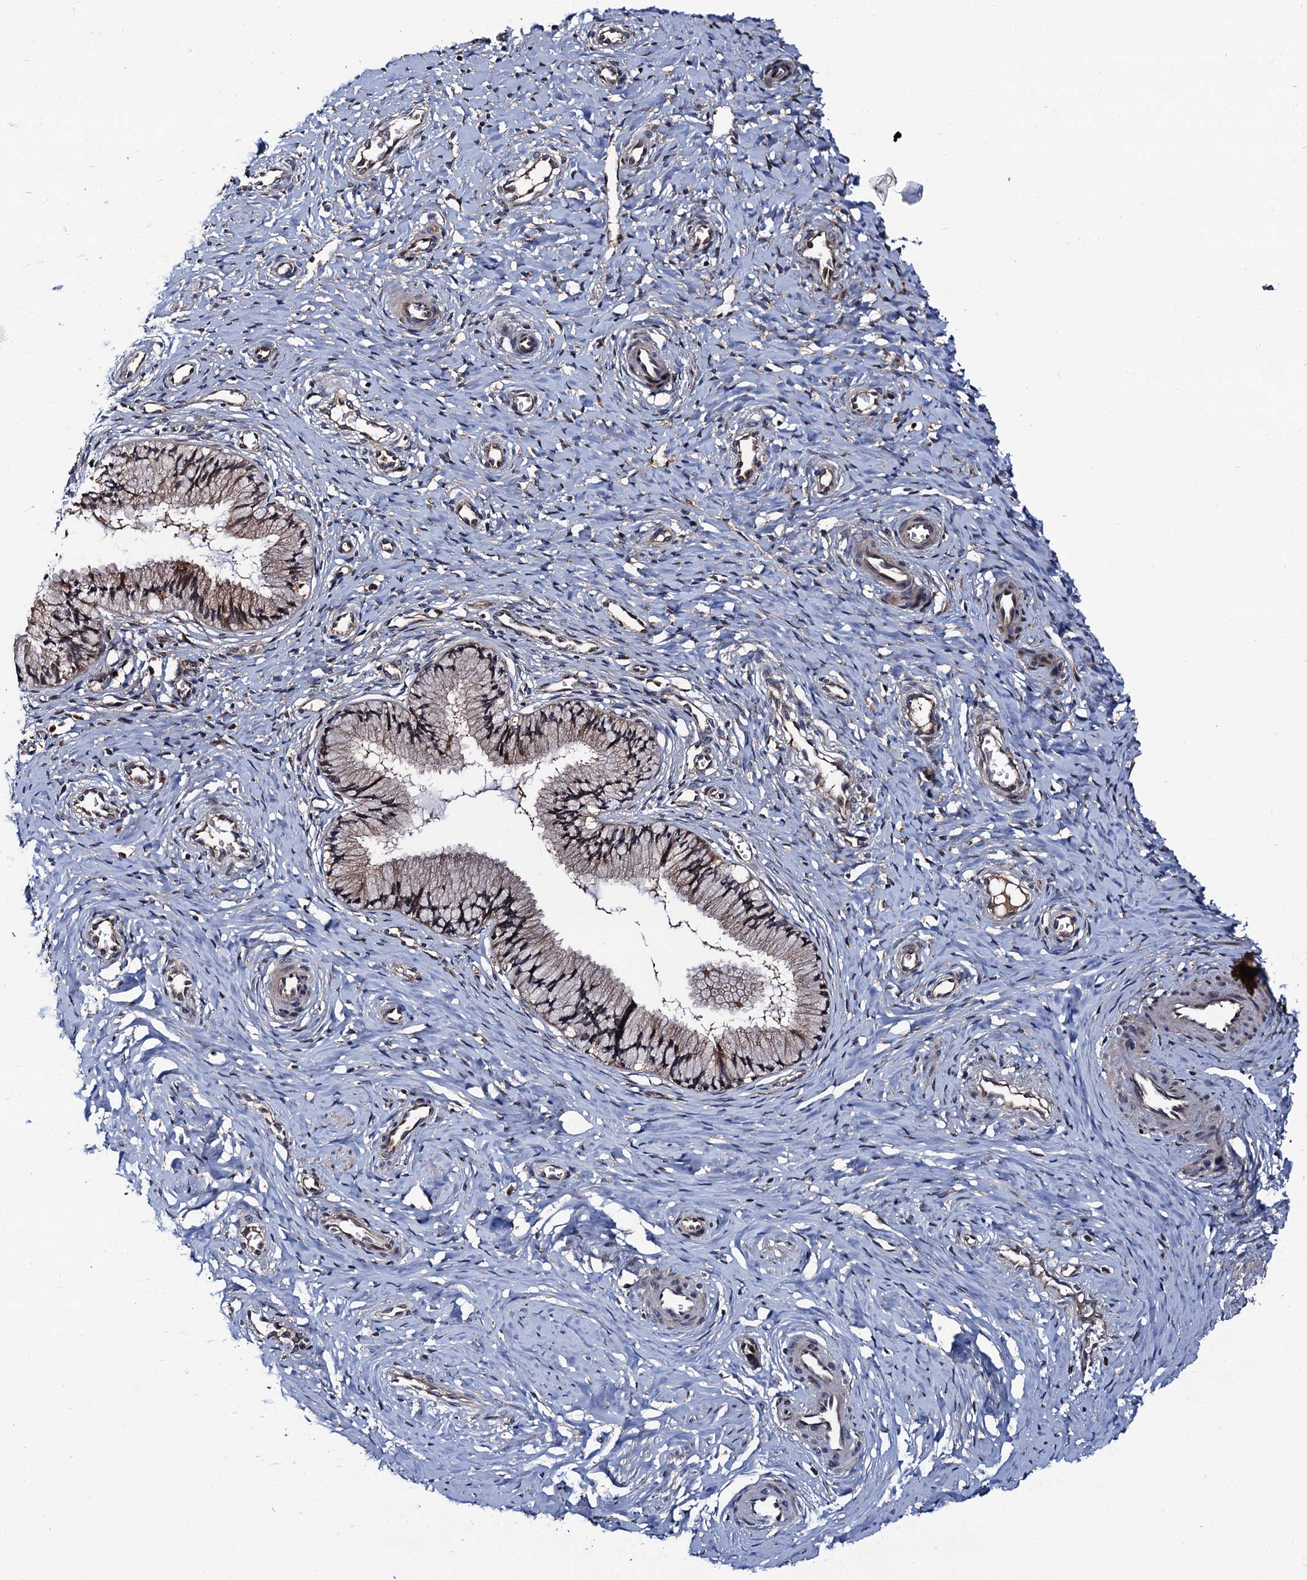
{"staining": {"intensity": "moderate", "quantity": ">75%", "location": "cytoplasmic/membranous"}, "tissue": "cervix", "cell_type": "Glandular cells", "image_type": "normal", "snomed": [{"axis": "morphology", "description": "Normal tissue, NOS"}, {"axis": "topography", "description": "Cervix"}], "caption": "The photomicrograph displays a brown stain indicating the presence of a protein in the cytoplasmic/membranous of glandular cells in cervix. The staining was performed using DAB (3,3'-diaminobenzidine) to visualize the protein expression in brown, while the nuclei were stained in blue with hematoxylin (Magnification: 20x).", "gene": "VPS35", "patient": {"sex": "female", "age": 27}}